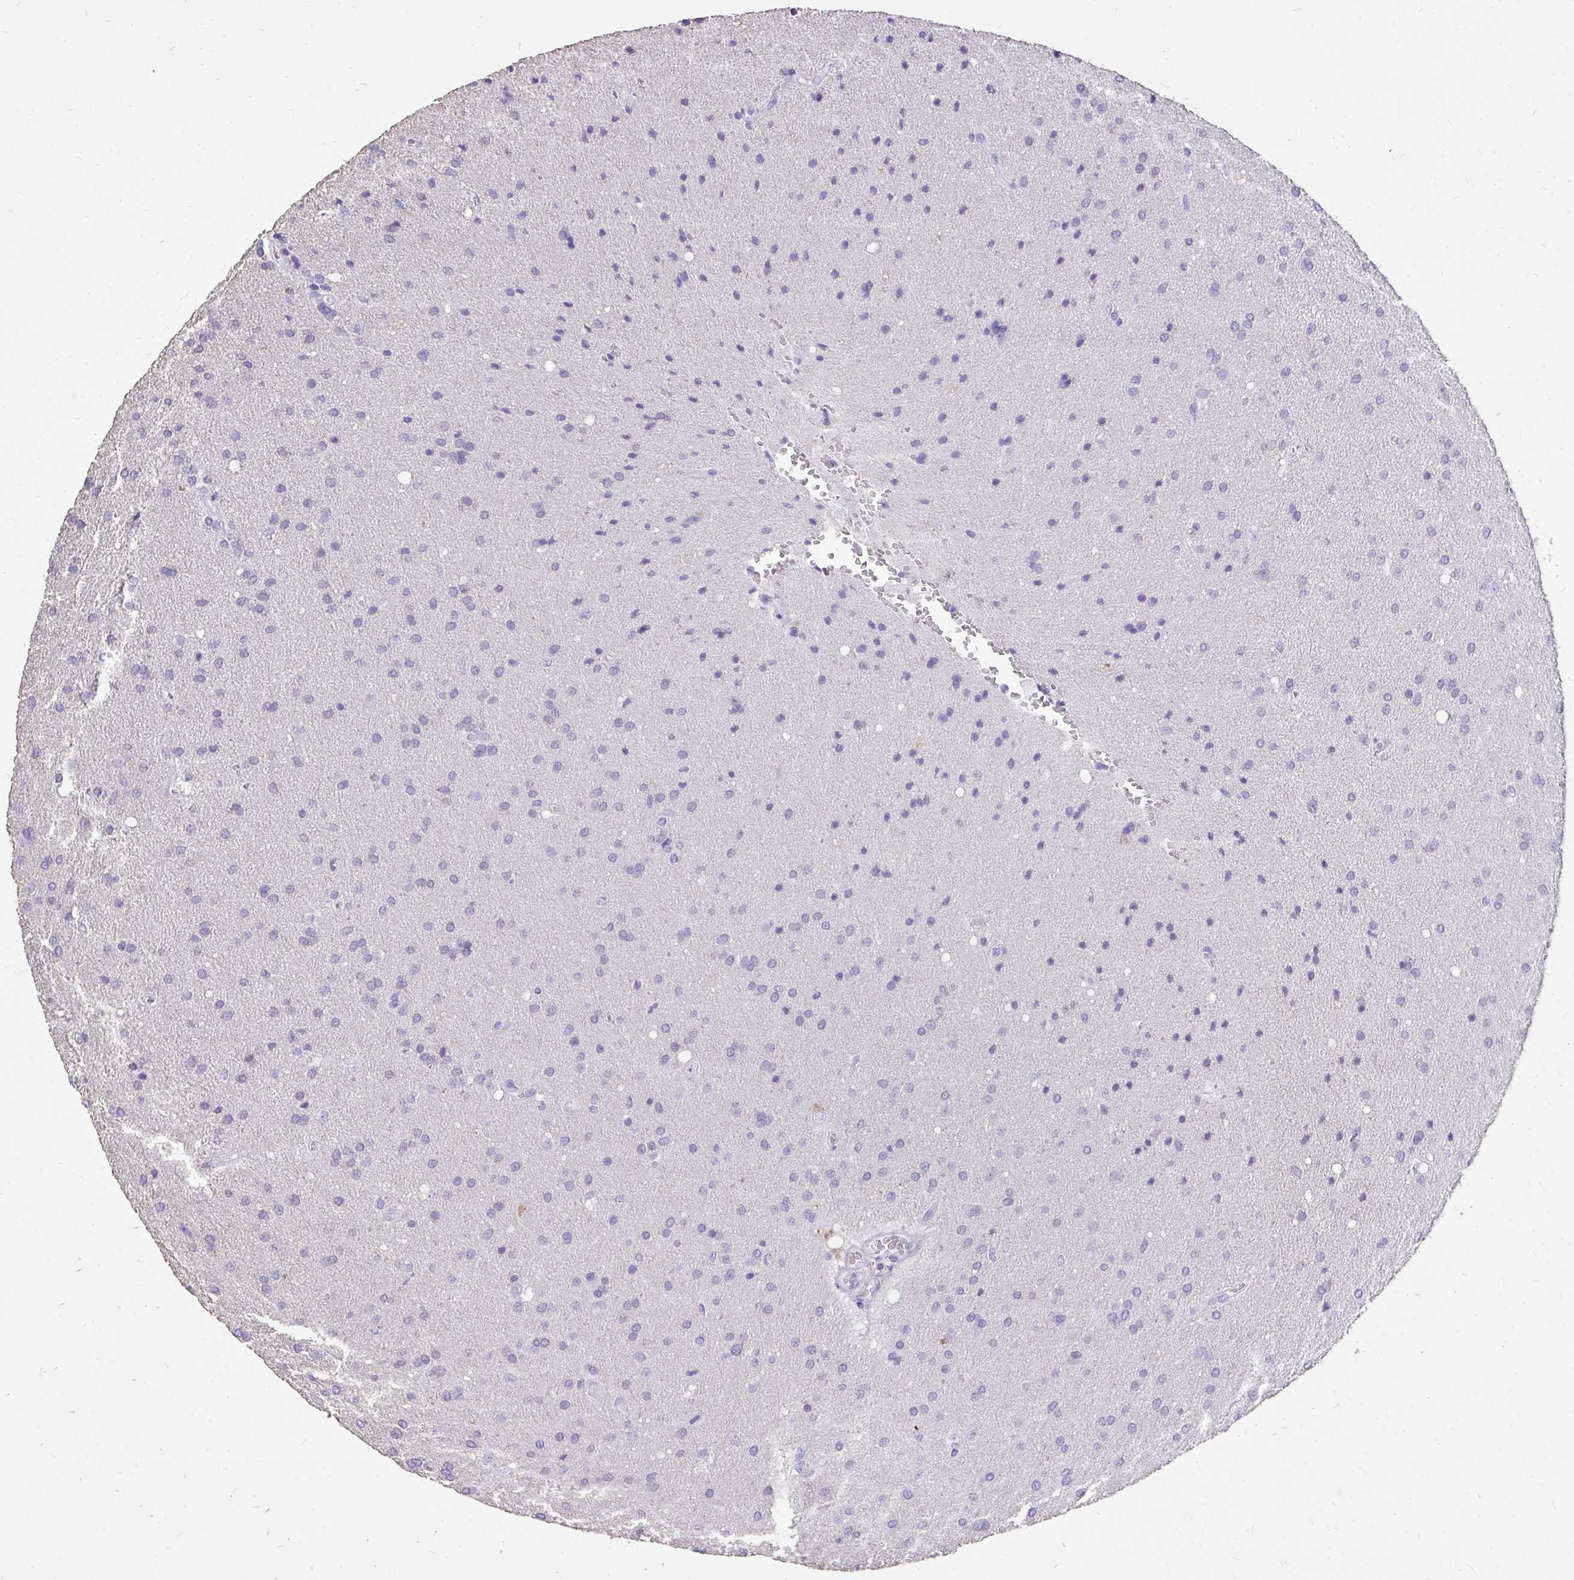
{"staining": {"intensity": "negative", "quantity": "none", "location": "none"}, "tissue": "glioma", "cell_type": "Tumor cells", "image_type": "cancer", "snomed": [{"axis": "morphology", "description": "Glioma, malignant, Low grade"}, {"axis": "topography", "description": "Brain"}], "caption": "There is no significant positivity in tumor cells of glioma.", "gene": "MON1A", "patient": {"sex": "female", "age": 54}}